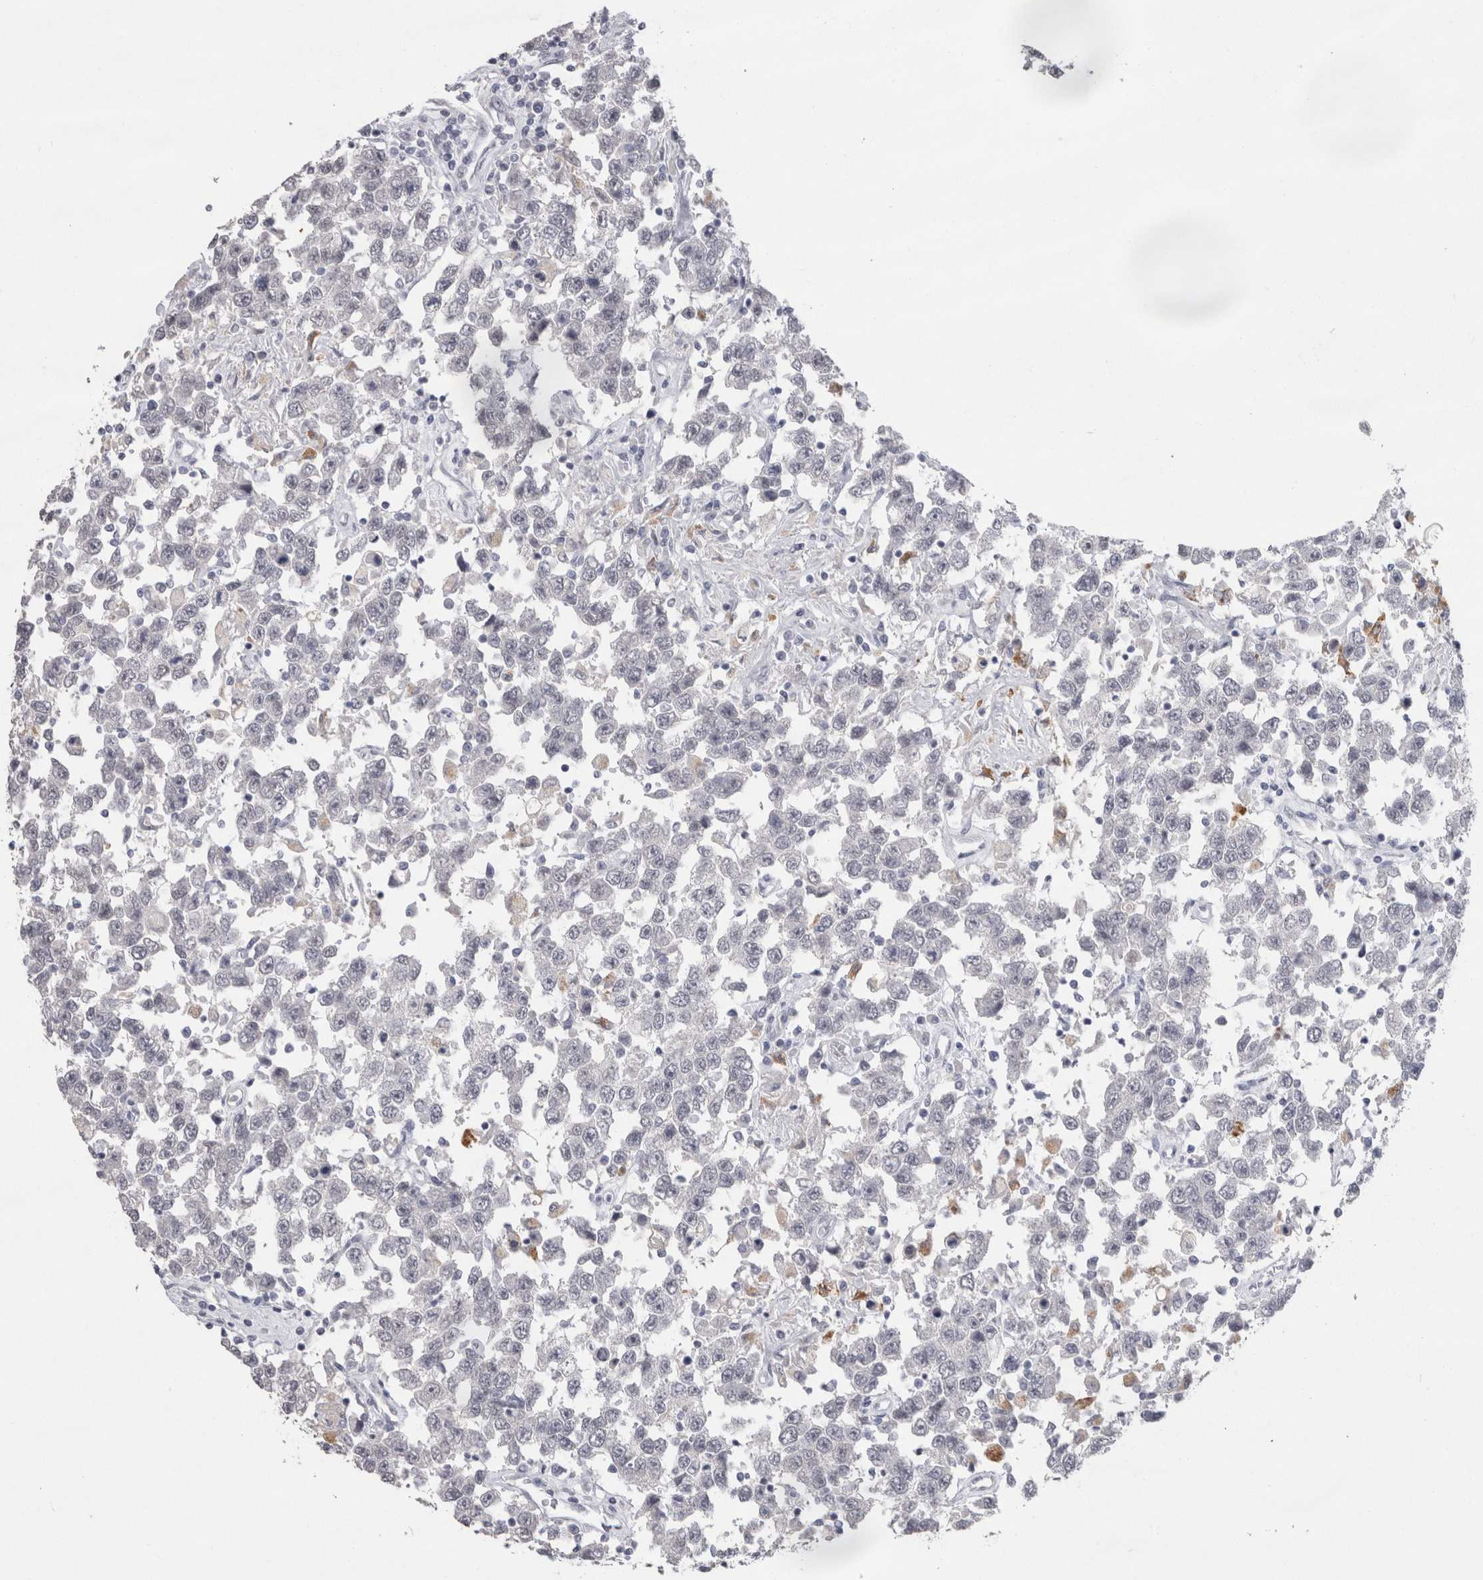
{"staining": {"intensity": "negative", "quantity": "none", "location": "none"}, "tissue": "testis cancer", "cell_type": "Tumor cells", "image_type": "cancer", "snomed": [{"axis": "morphology", "description": "Seminoma, NOS"}, {"axis": "topography", "description": "Testis"}], "caption": "Protein analysis of testis cancer (seminoma) shows no significant positivity in tumor cells.", "gene": "CDH17", "patient": {"sex": "male", "age": 41}}